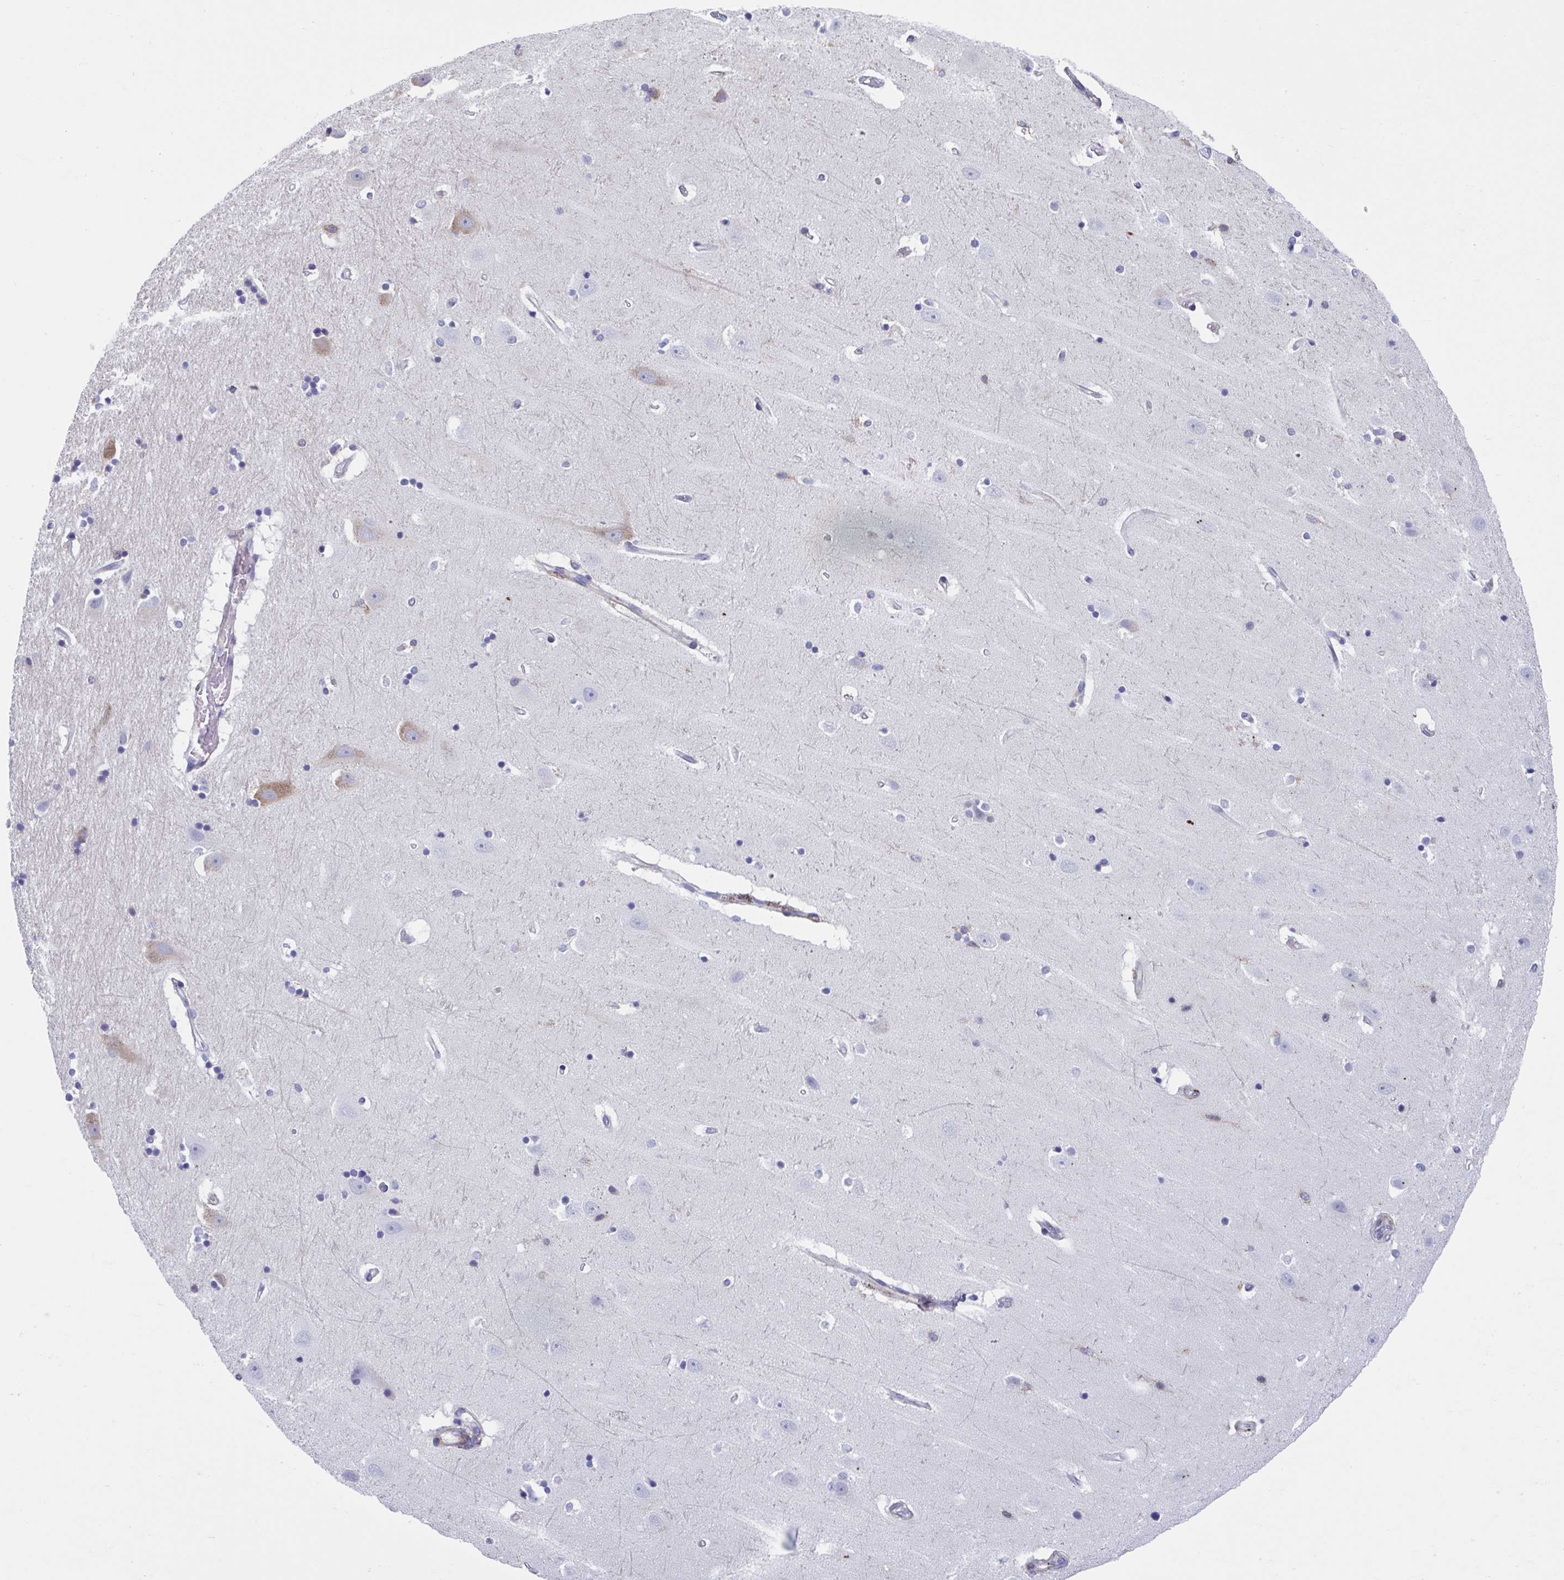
{"staining": {"intensity": "negative", "quantity": "none", "location": "none"}, "tissue": "hippocampus", "cell_type": "Glial cells", "image_type": "normal", "snomed": [{"axis": "morphology", "description": "Normal tissue, NOS"}, {"axis": "topography", "description": "Hippocampus"}], "caption": "A photomicrograph of hippocampus stained for a protein demonstrates no brown staining in glial cells. The staining is performed using DAB brown chromogen with nuclei counter-stained in using hematoxylin.", "gene": "LPIN3", "patient": {"sex": "male", "age": 63}}